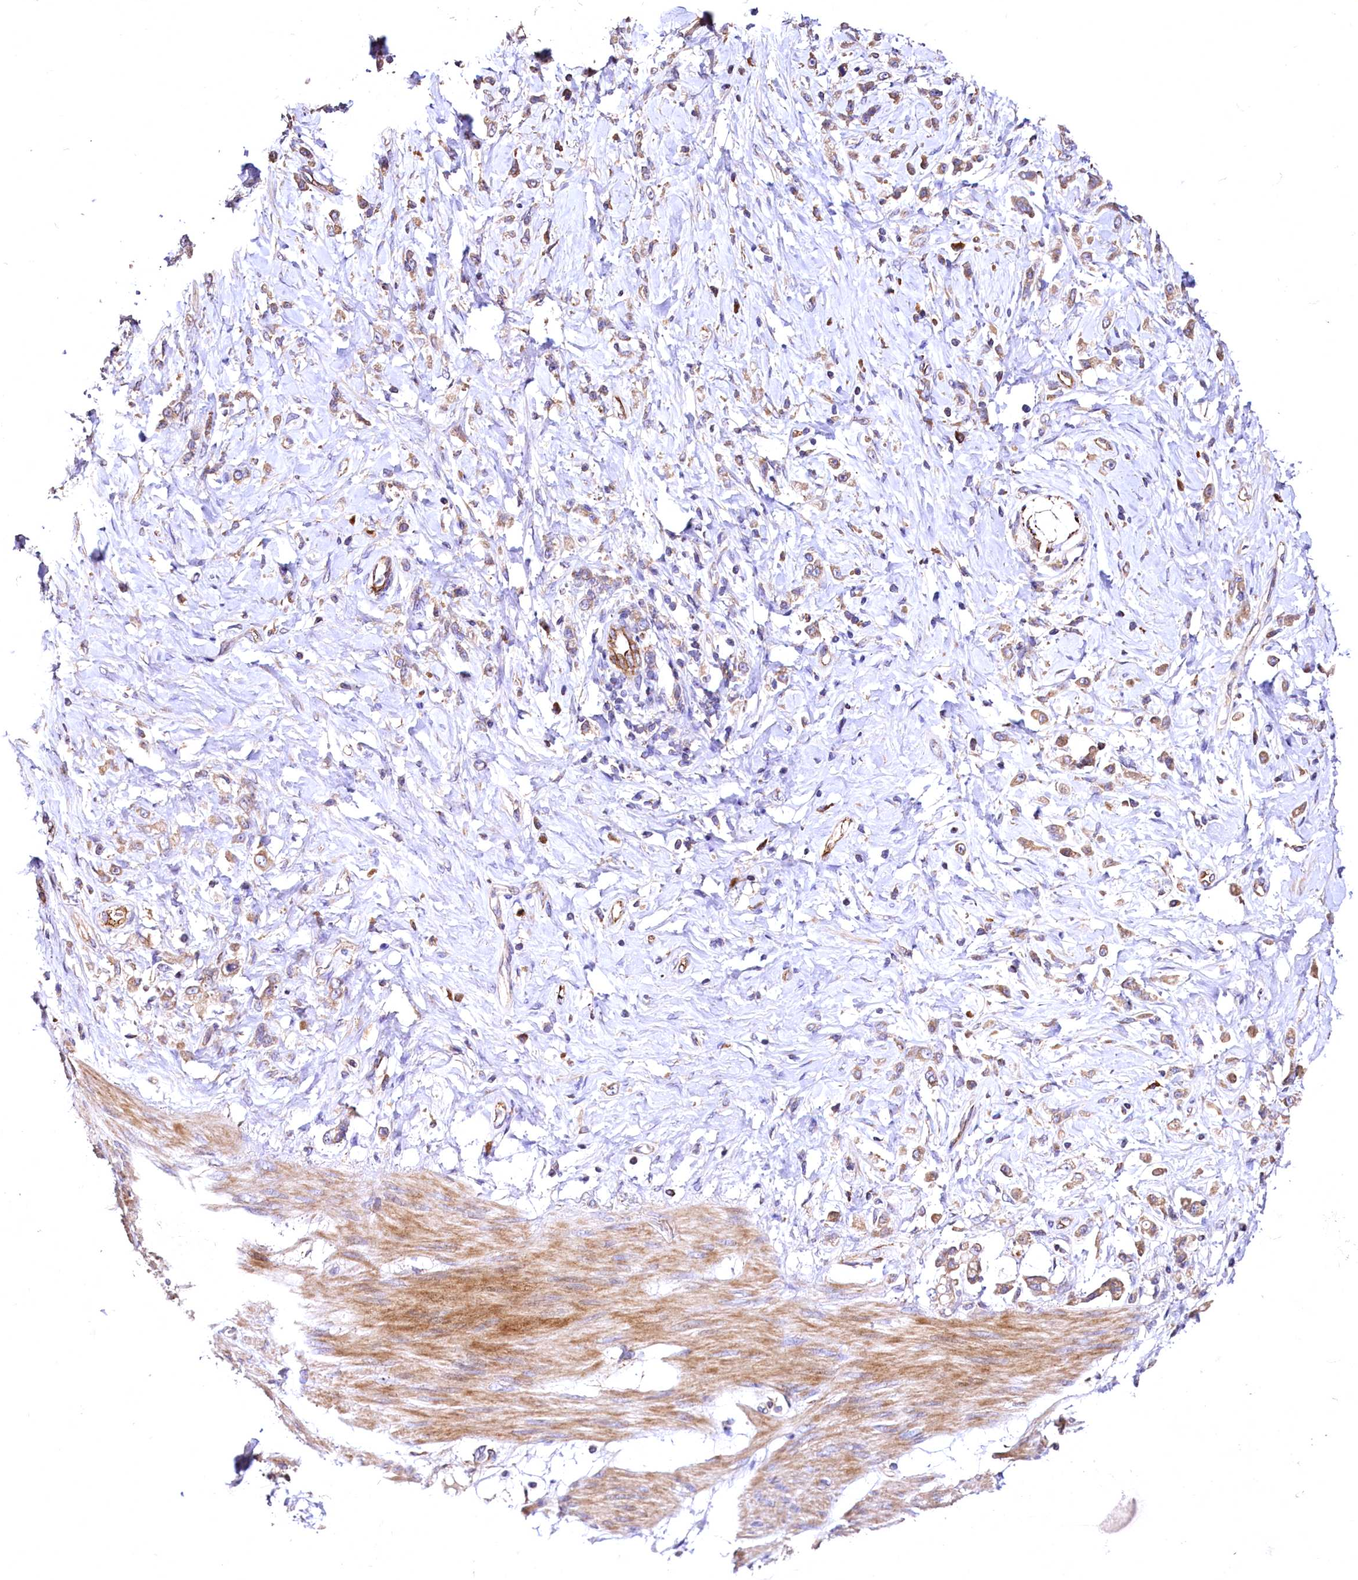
{"staining": {"intensity": "moderate", "quantity": ">75%", "location": "cytoplasmic/membranous"}, "tissue": "stomach cancer", "cell_type": "Tumor cells", "image_type": "cancer", "snomed": [{"axis": "morphology", "description": "Adenocarcinoma, NOS"}, {"axis": "topography", "description": "Stomach"}], "caption": "High-magnification brightfield microscopy of stomach adenocarcinoma stained with DAB (brown) and counterstained with hematoxylin (blue). tumor cells exhibit moderate cytoplasmic/membranous staining is present in about>75% of cells.", "gene": "RASSF1", "patient": {"sex": "female", "age": 60}}